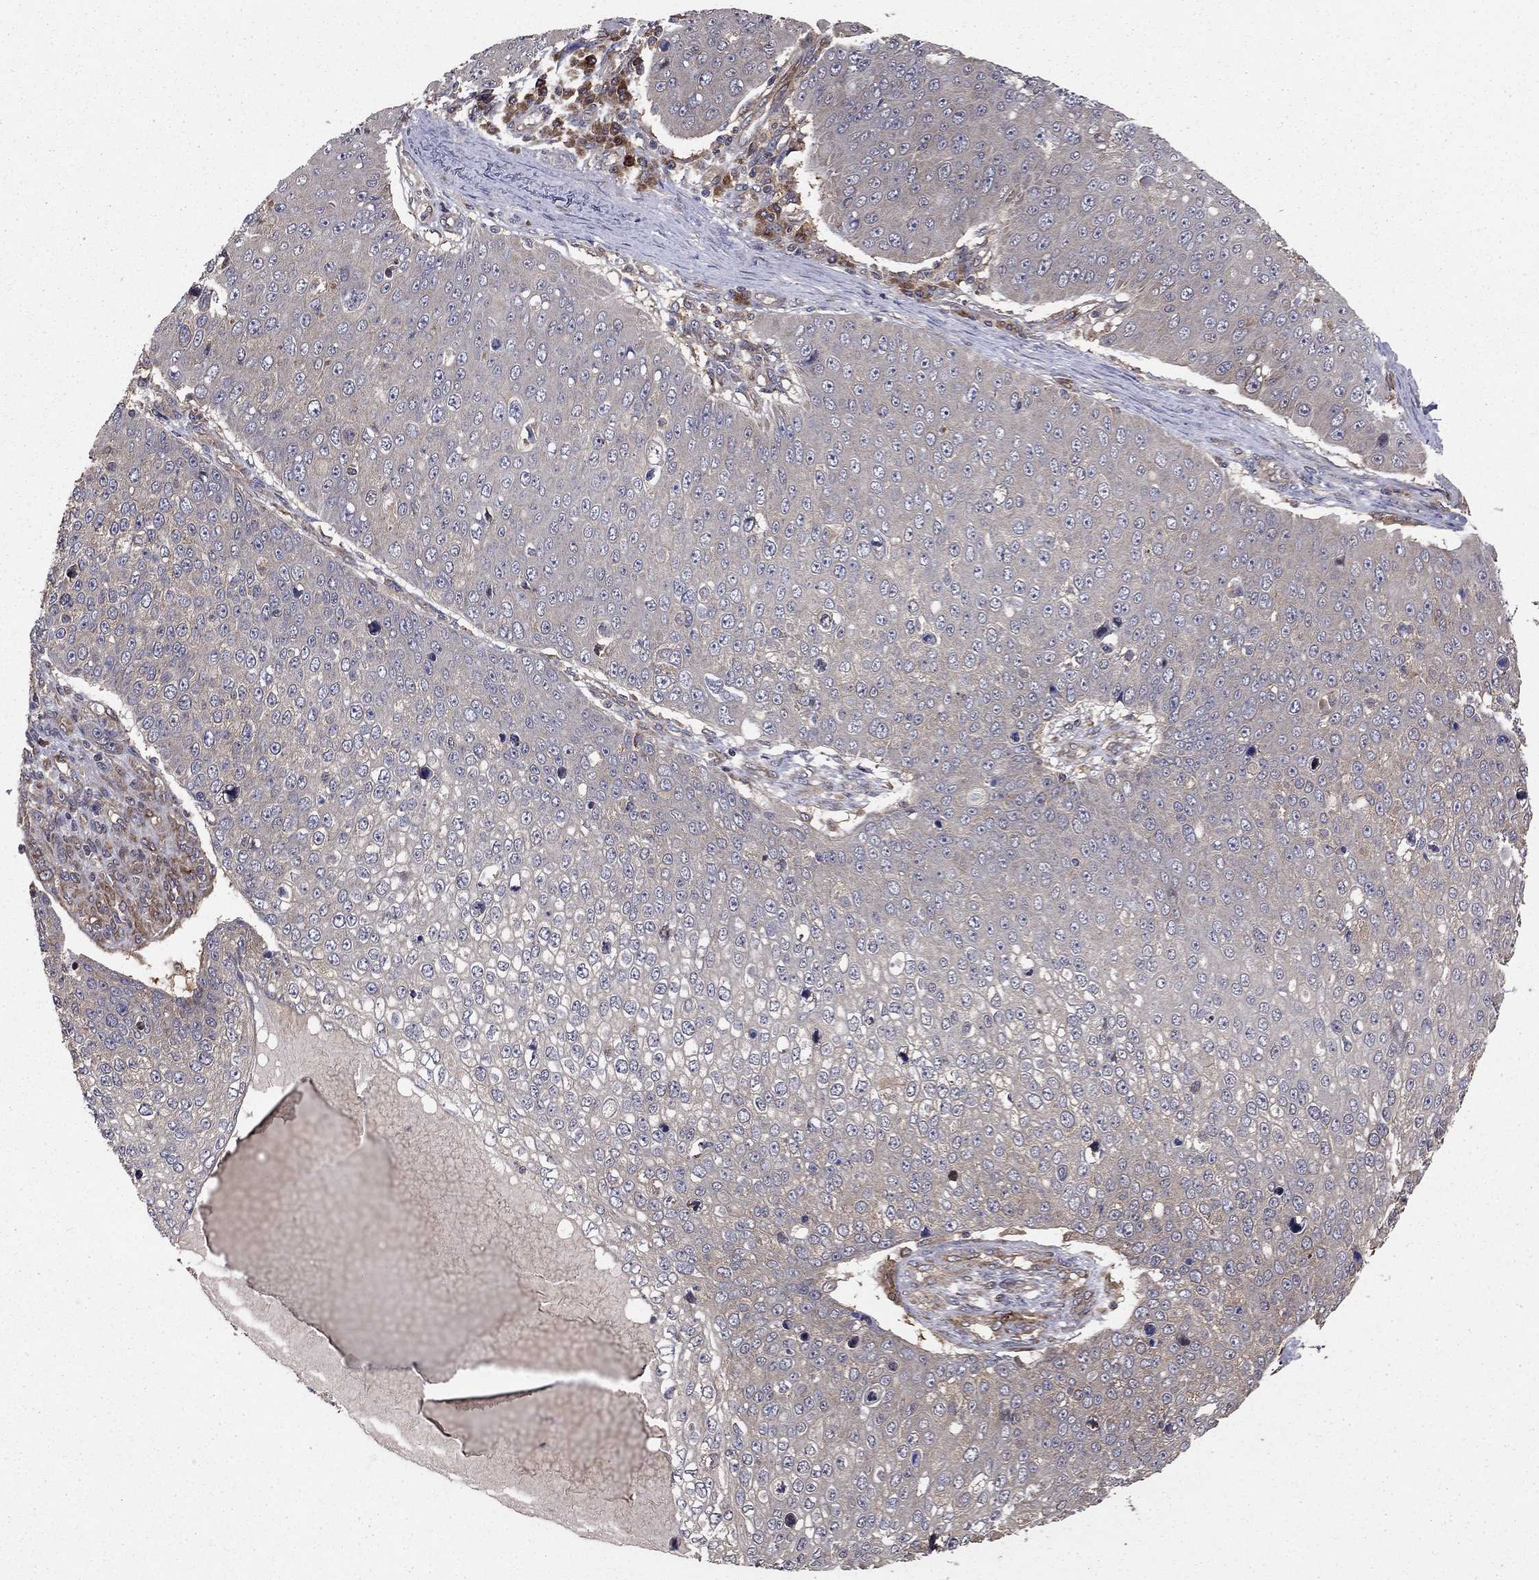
{"staining": {"intensity": "negative", "quantity": "none", "location": "none"}, "tissue": "skin cancer", "cell_type": "Tumor cells", "image_type": "cancer", "snomed": [{"axis": "morphology", "description": "Squamous cell carcinoma, NOS"}, {"axis": "topography", "description": "Skin"}], "caption": "Tumor cells show no significant protein positivity in skin cancer.", "gene": "BABAM2", "patient": {"sex": "male", "age": 71}}